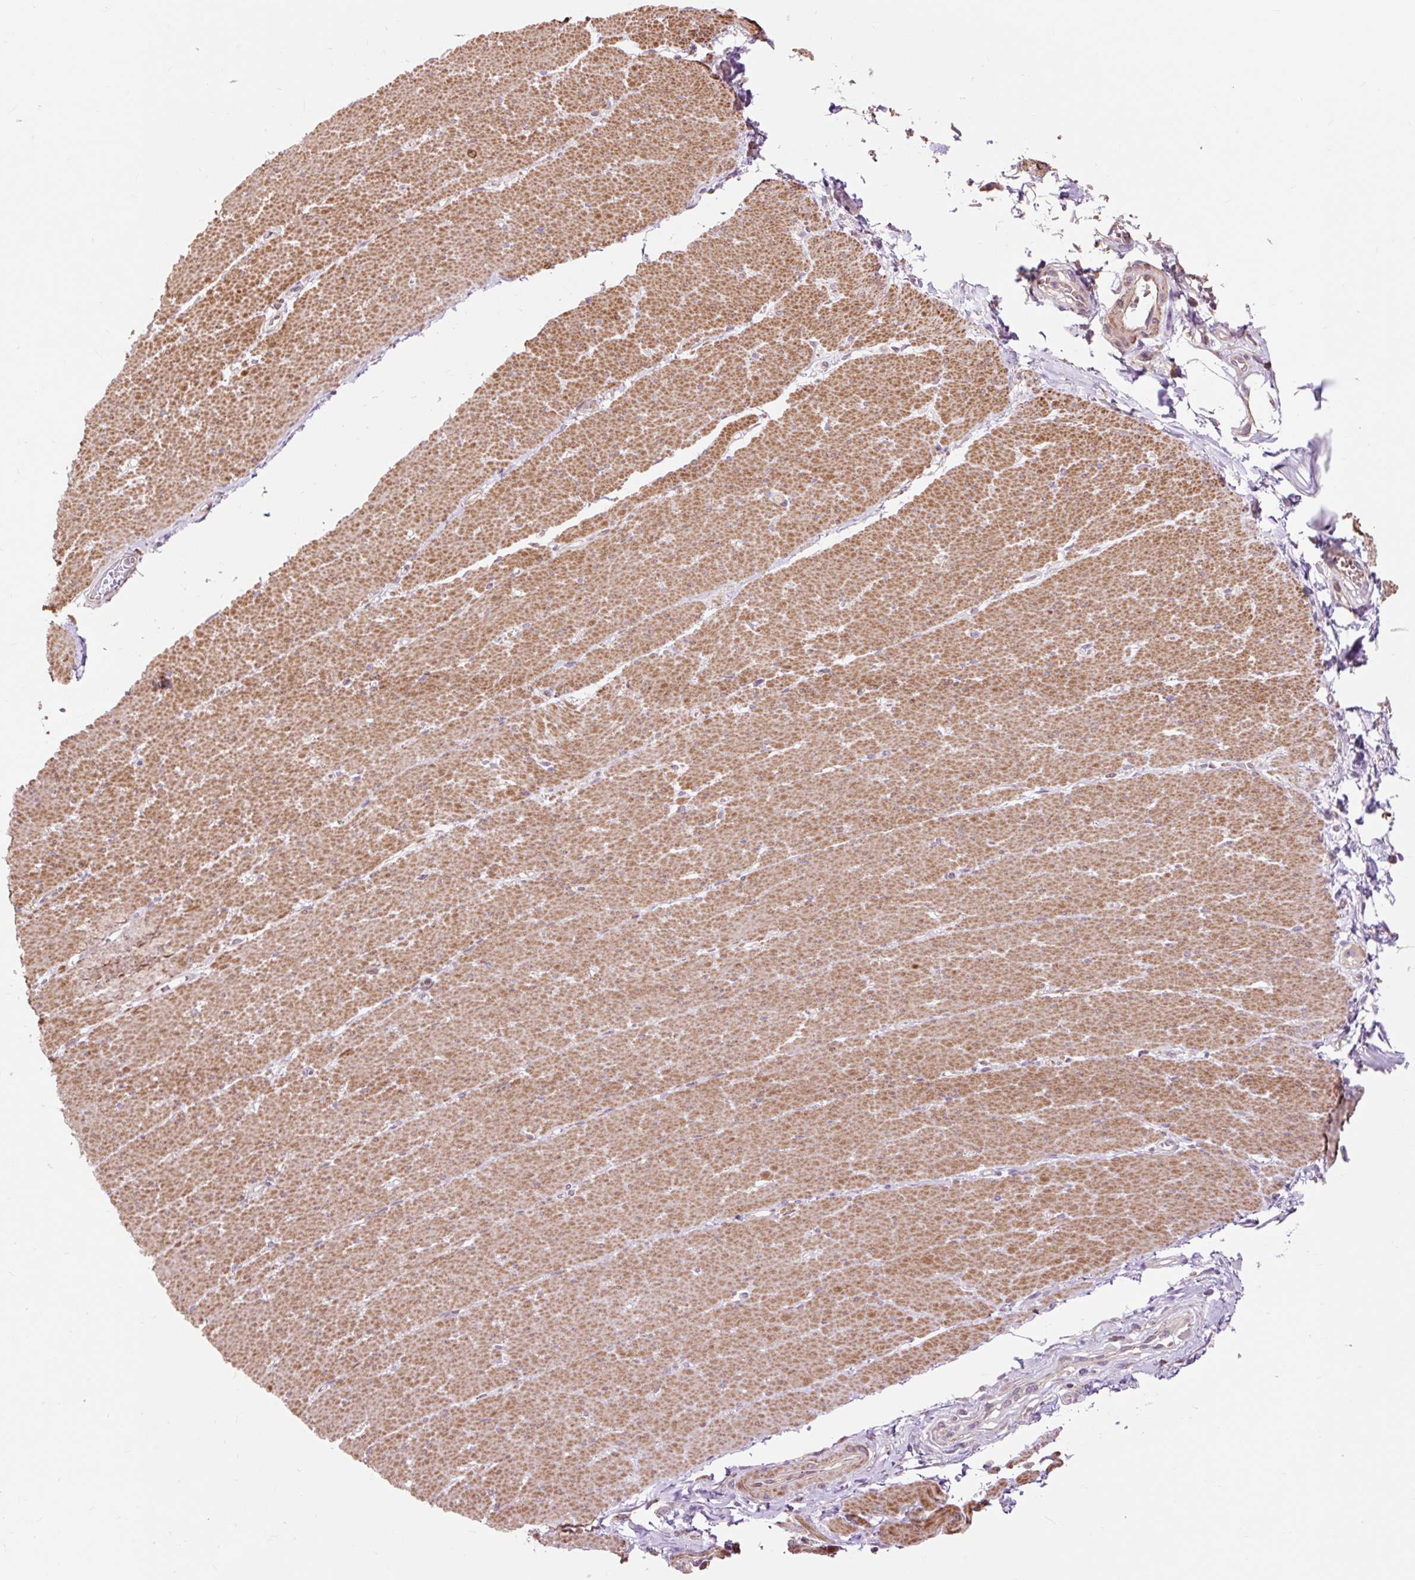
{"staining": {"intensity": "moderate", "quantity": "25%-75%", "location": "cytoplasmic/membranous"}, "tissue": "smooth muscle", "cell_type": "Smooth muscle cells", "image_type": "normal", "snomed": [{"axis": "morphology", "description": "Normal tissue, NOS"}, {"axis": "topography", "description": "Smooth muscle"}, {"axis": "topography", "description": "Rectum"}], "caption": "This image reveals unremarkable smooth muscle stained with IHC to label a protein in brown. The cytoplasmic/membranous of smooth muscle cells show moderate positivity for the protein. Nuclei are counter-stained blue.", "gene": "PRIMPOL", "patient": {"sex": "male", "age": 53}}